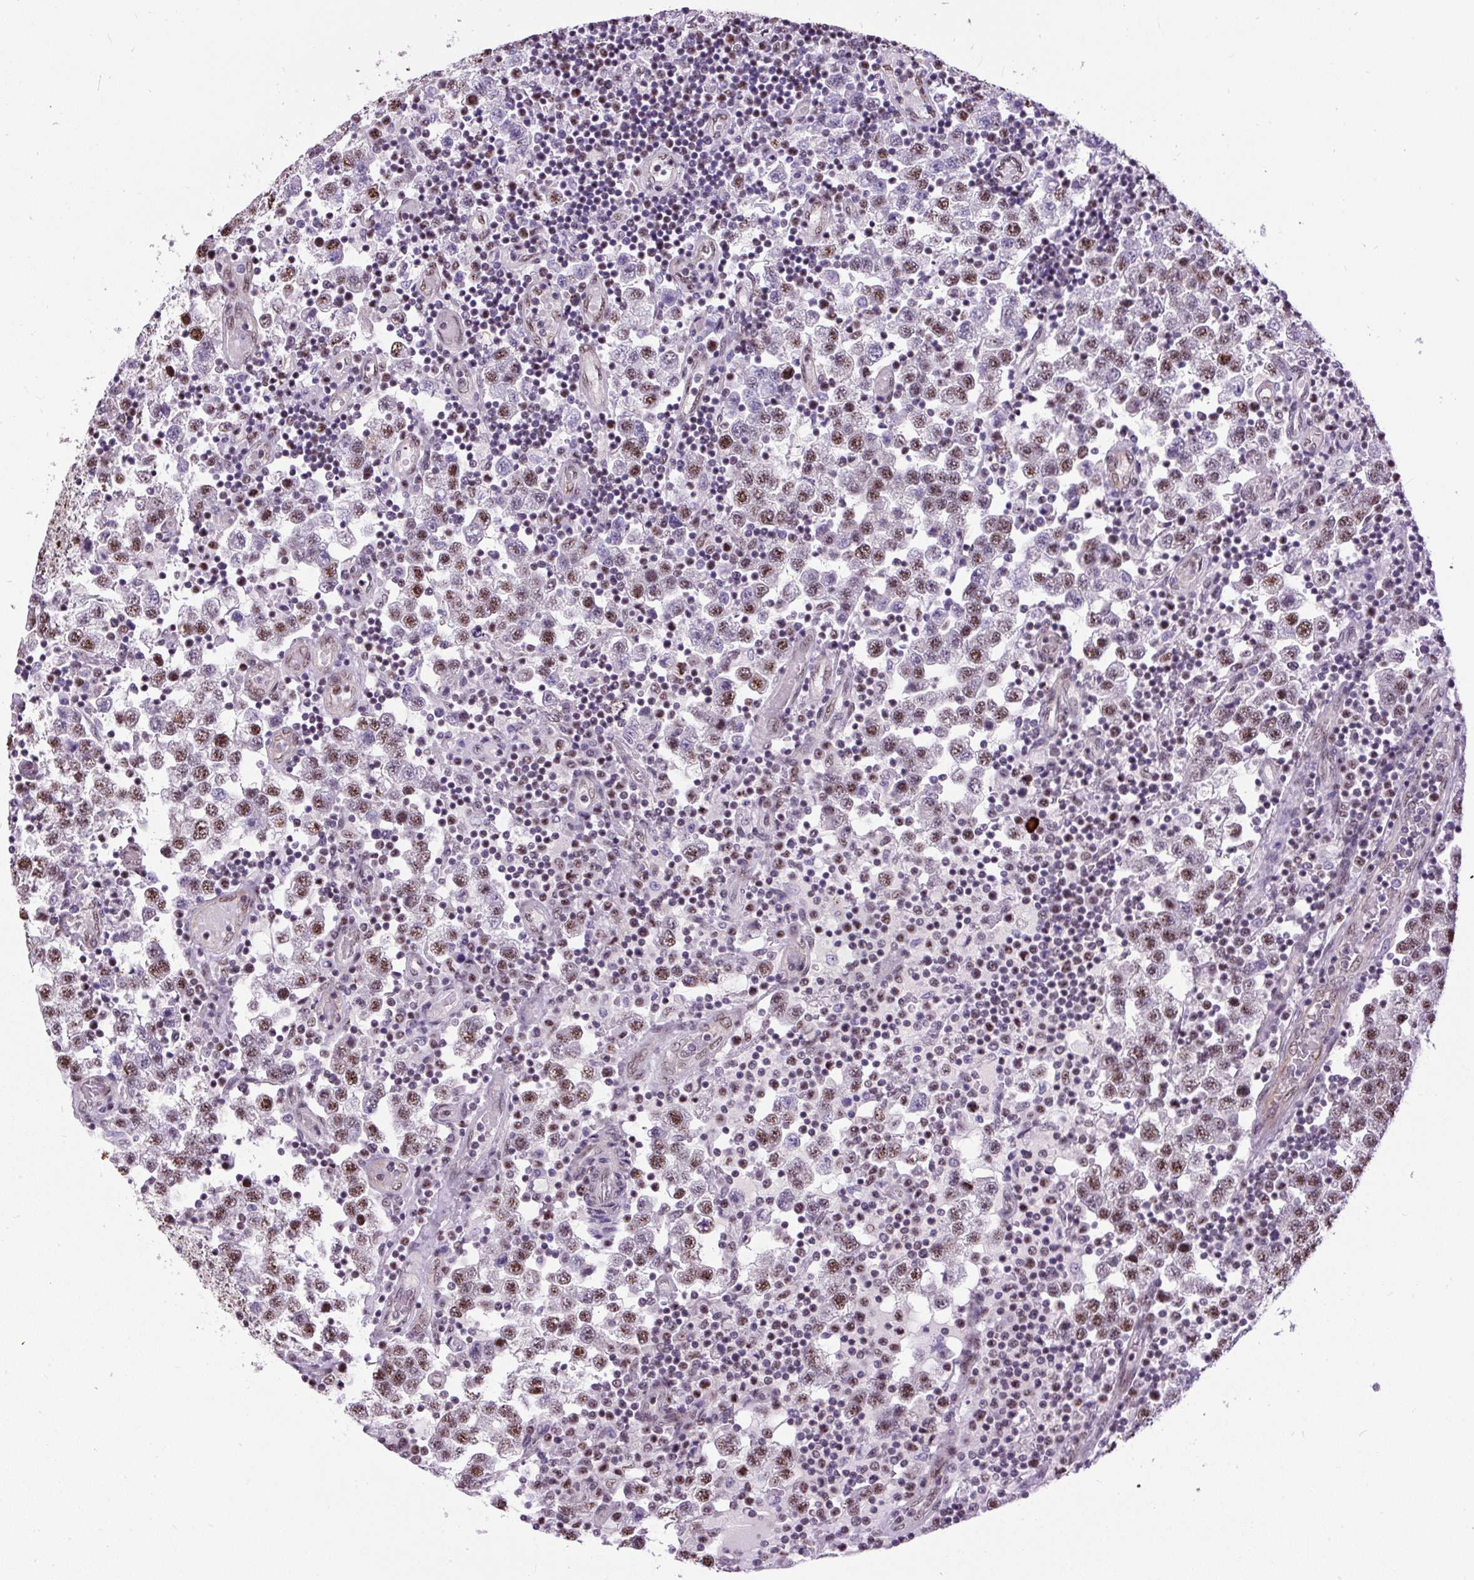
{"staining": {"intensity": "moderate", "quantity": "25%-75%", "location": "nuclear"}, "tissue": "testis cancer", "cell_type": "Tumor cells", "image_type": "cancer", "snomed": [{"axis": "morphology", "description": "Seminoma, NOS"}, {"axis": "topography", "description": "Testis"}], "caption": "A brown stain shows moderate nuclear expression of a protein in seminoma (testis) tumor cells.", "gene": "SMC5", "patient": {"sex": "male", "age": 34}}